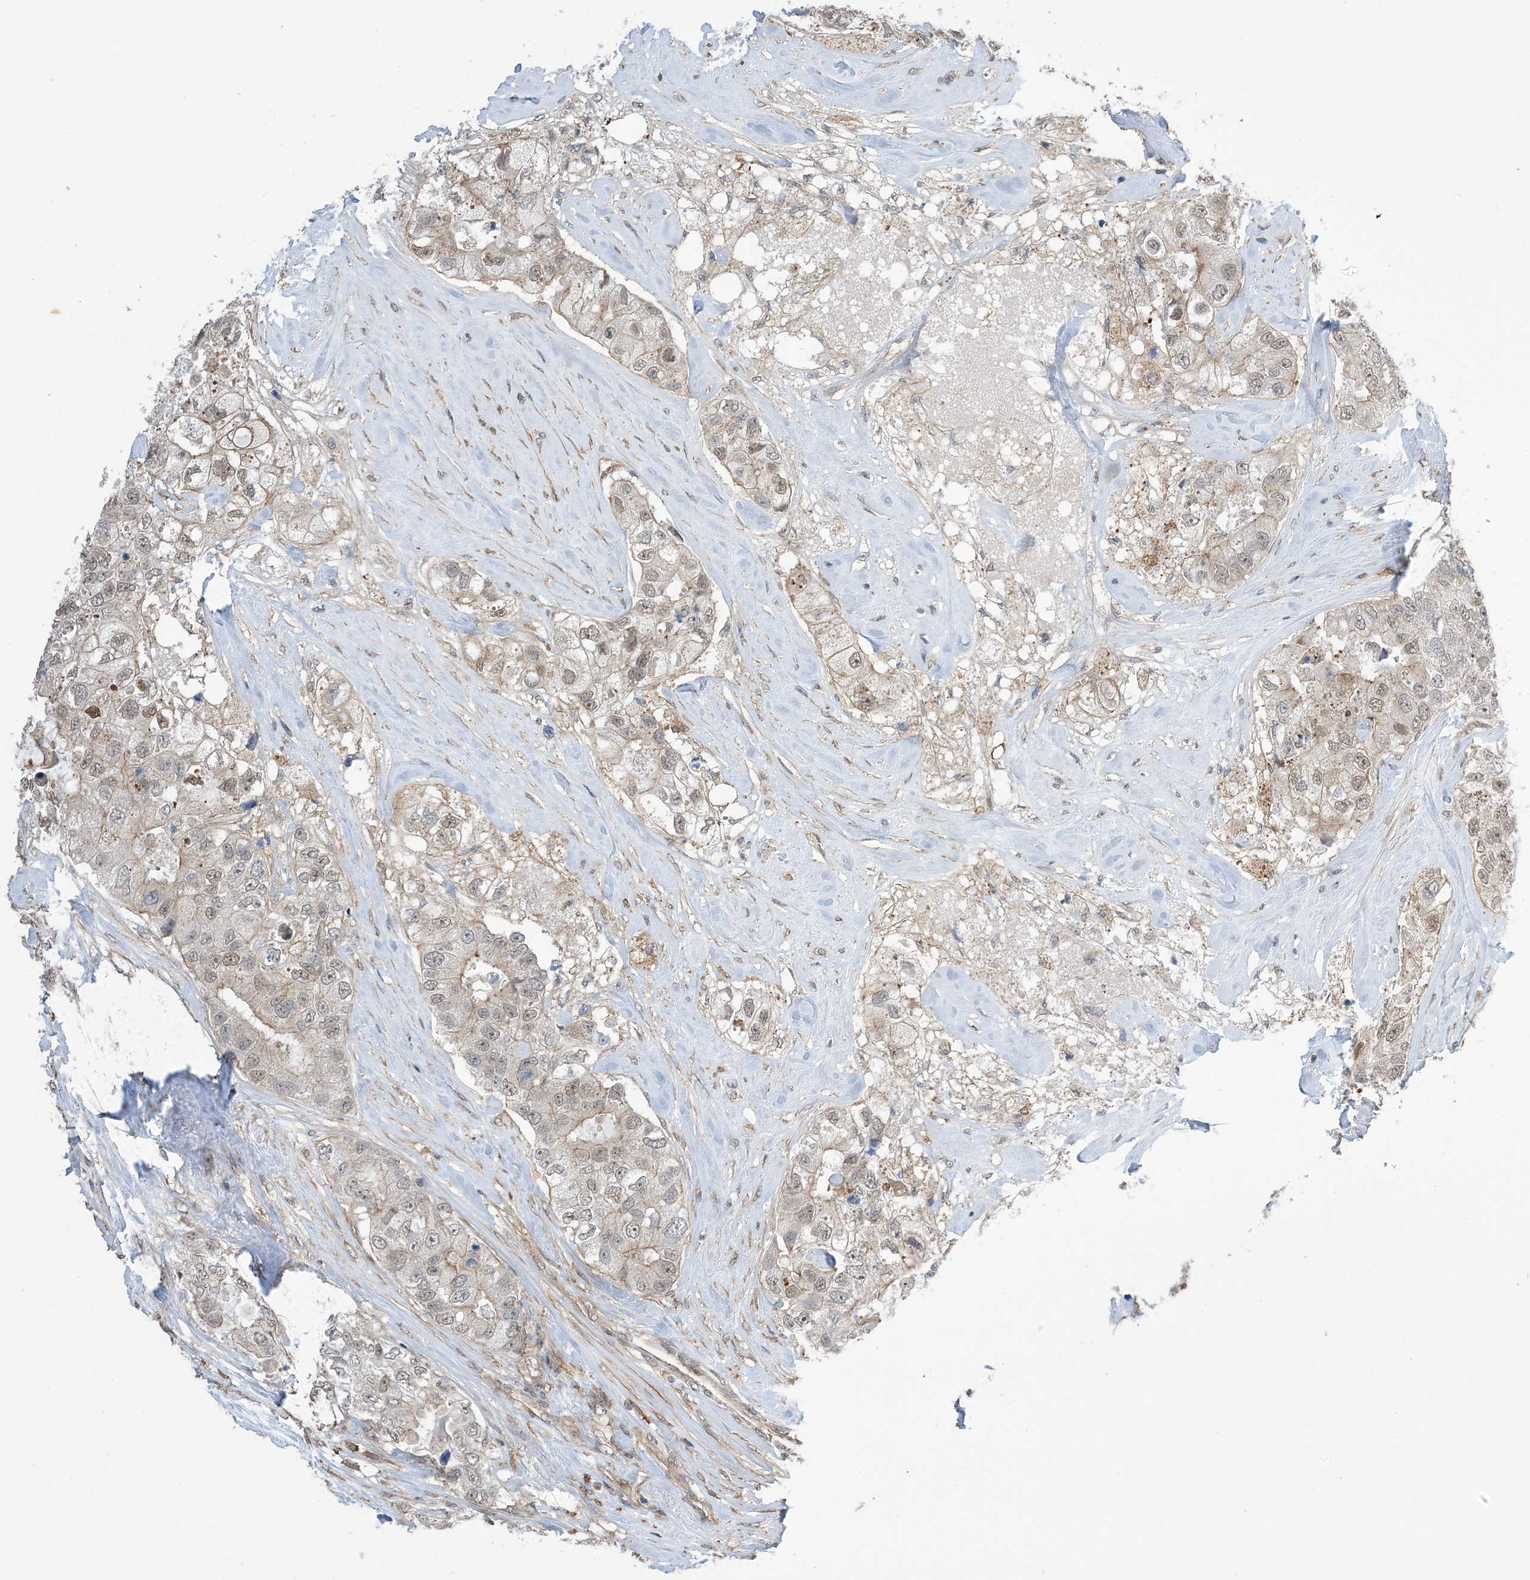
{"staining": {"intensity": "moderate", "quantity": "<25%", "location": "nuclear"}, "tissue": "breast cancer", "cell_type": "Tumor cells", "image_type": "cancer", "snomed": [{"axis": "morphology", "description": "Duct carcinoma"}, {"axis": "topography", "description": "Breast"}], "caption": "Immunohistochemistry (IHC) (DAB (3,3'-diaminobenzidine)) staining of human breast invasive ductal carcinoma displays moderate nuclear protein staining in about <25% of tumor cells. The protein of interest is stained brown, and the nuclei are stained in blue (DAB IHC with brightfield microscopy, high magnification).", "gene": "ZNF8", "patient": {"sex": "female", "age": 62}}